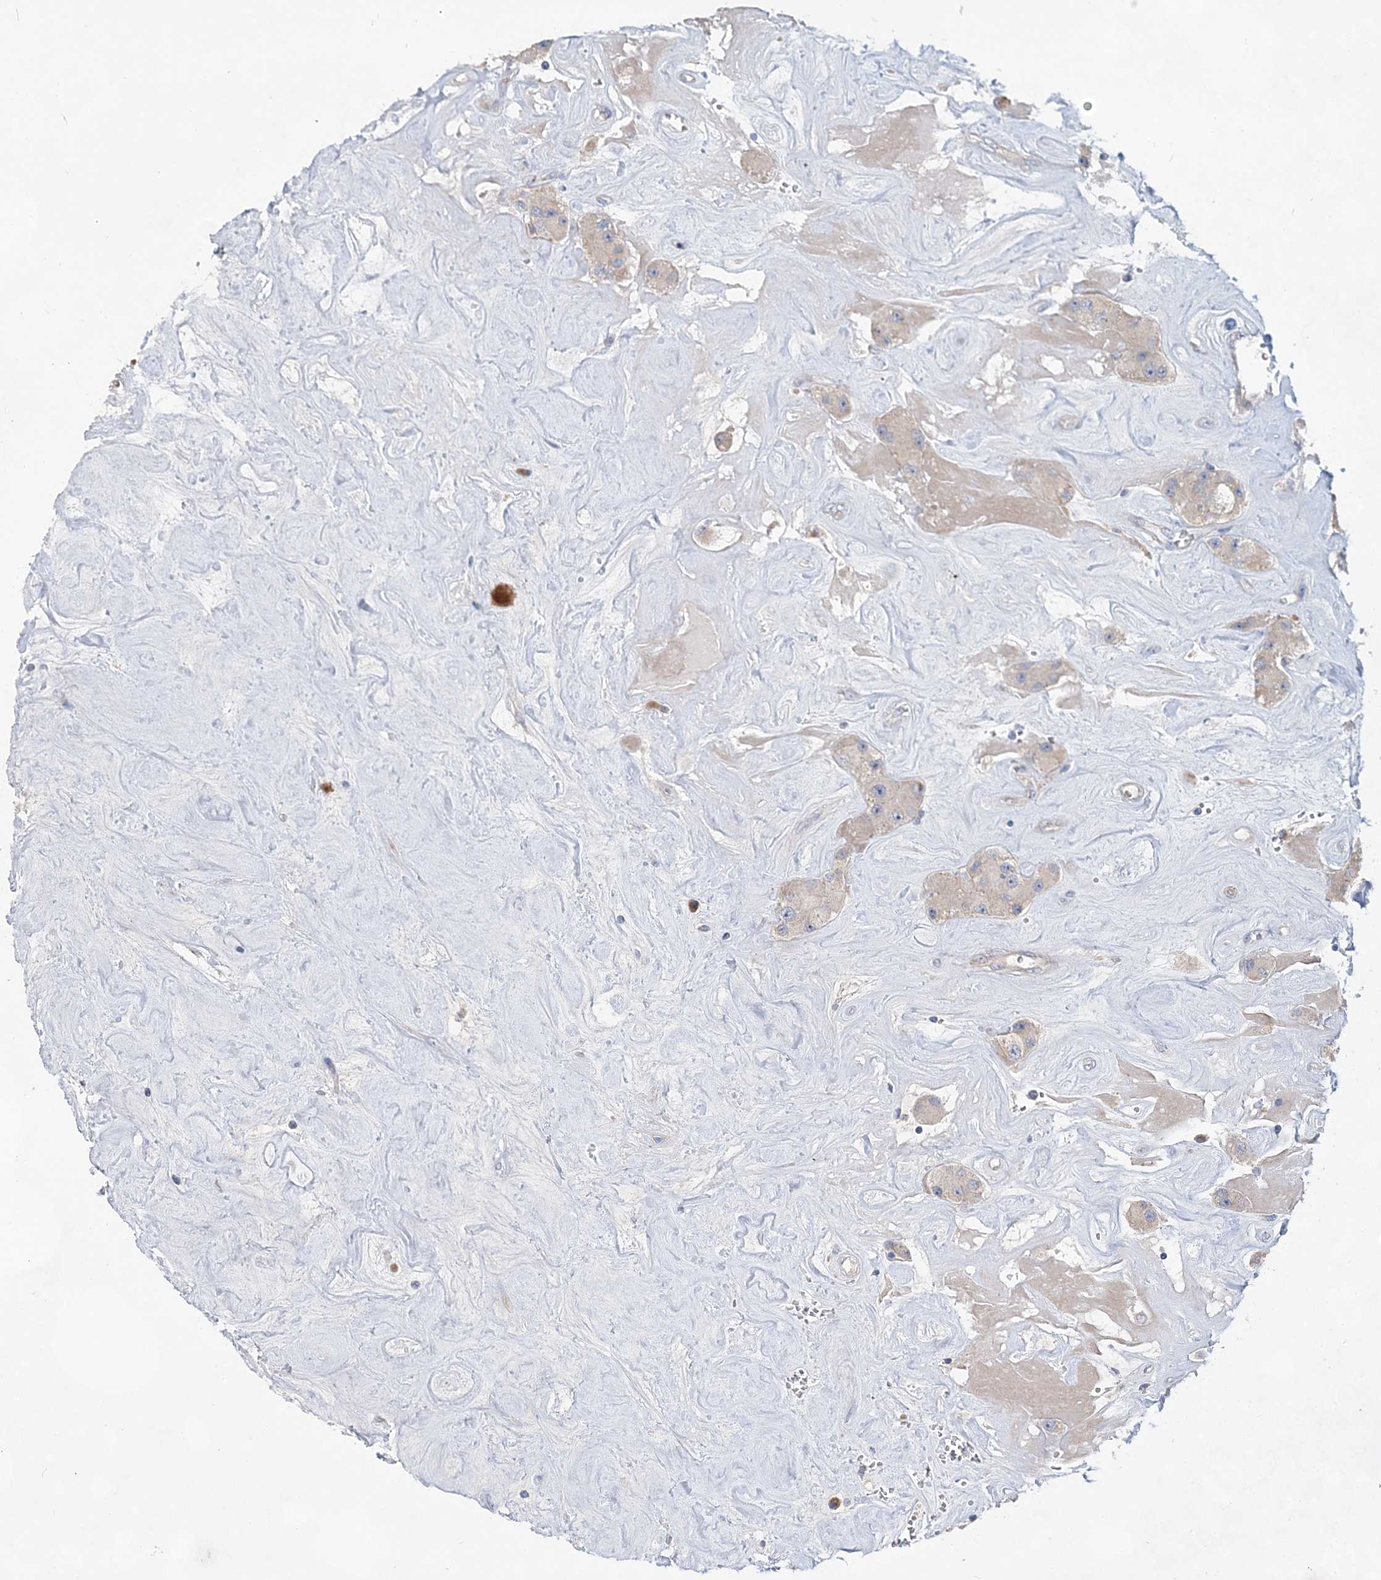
{"staining": {"intensity": "weak", "quantity": "<25%", "location": "cytoplasmic/membranous"}, "tissue": "carcinoid", "cell_type": "Tumor cells", "image_type": "cancer", "snomed": [{"axis": "morphology", "description": "Carcinoid, malignant, NOS"}, {"axis": "topography", "description": "Pancreas"}], "caption": "Histopathology image shows no significant protein expression in tumor cells of malignant carcinoid.", "gene": "TRAPPC13", "patient": {"sex": "male", "age": 41}}